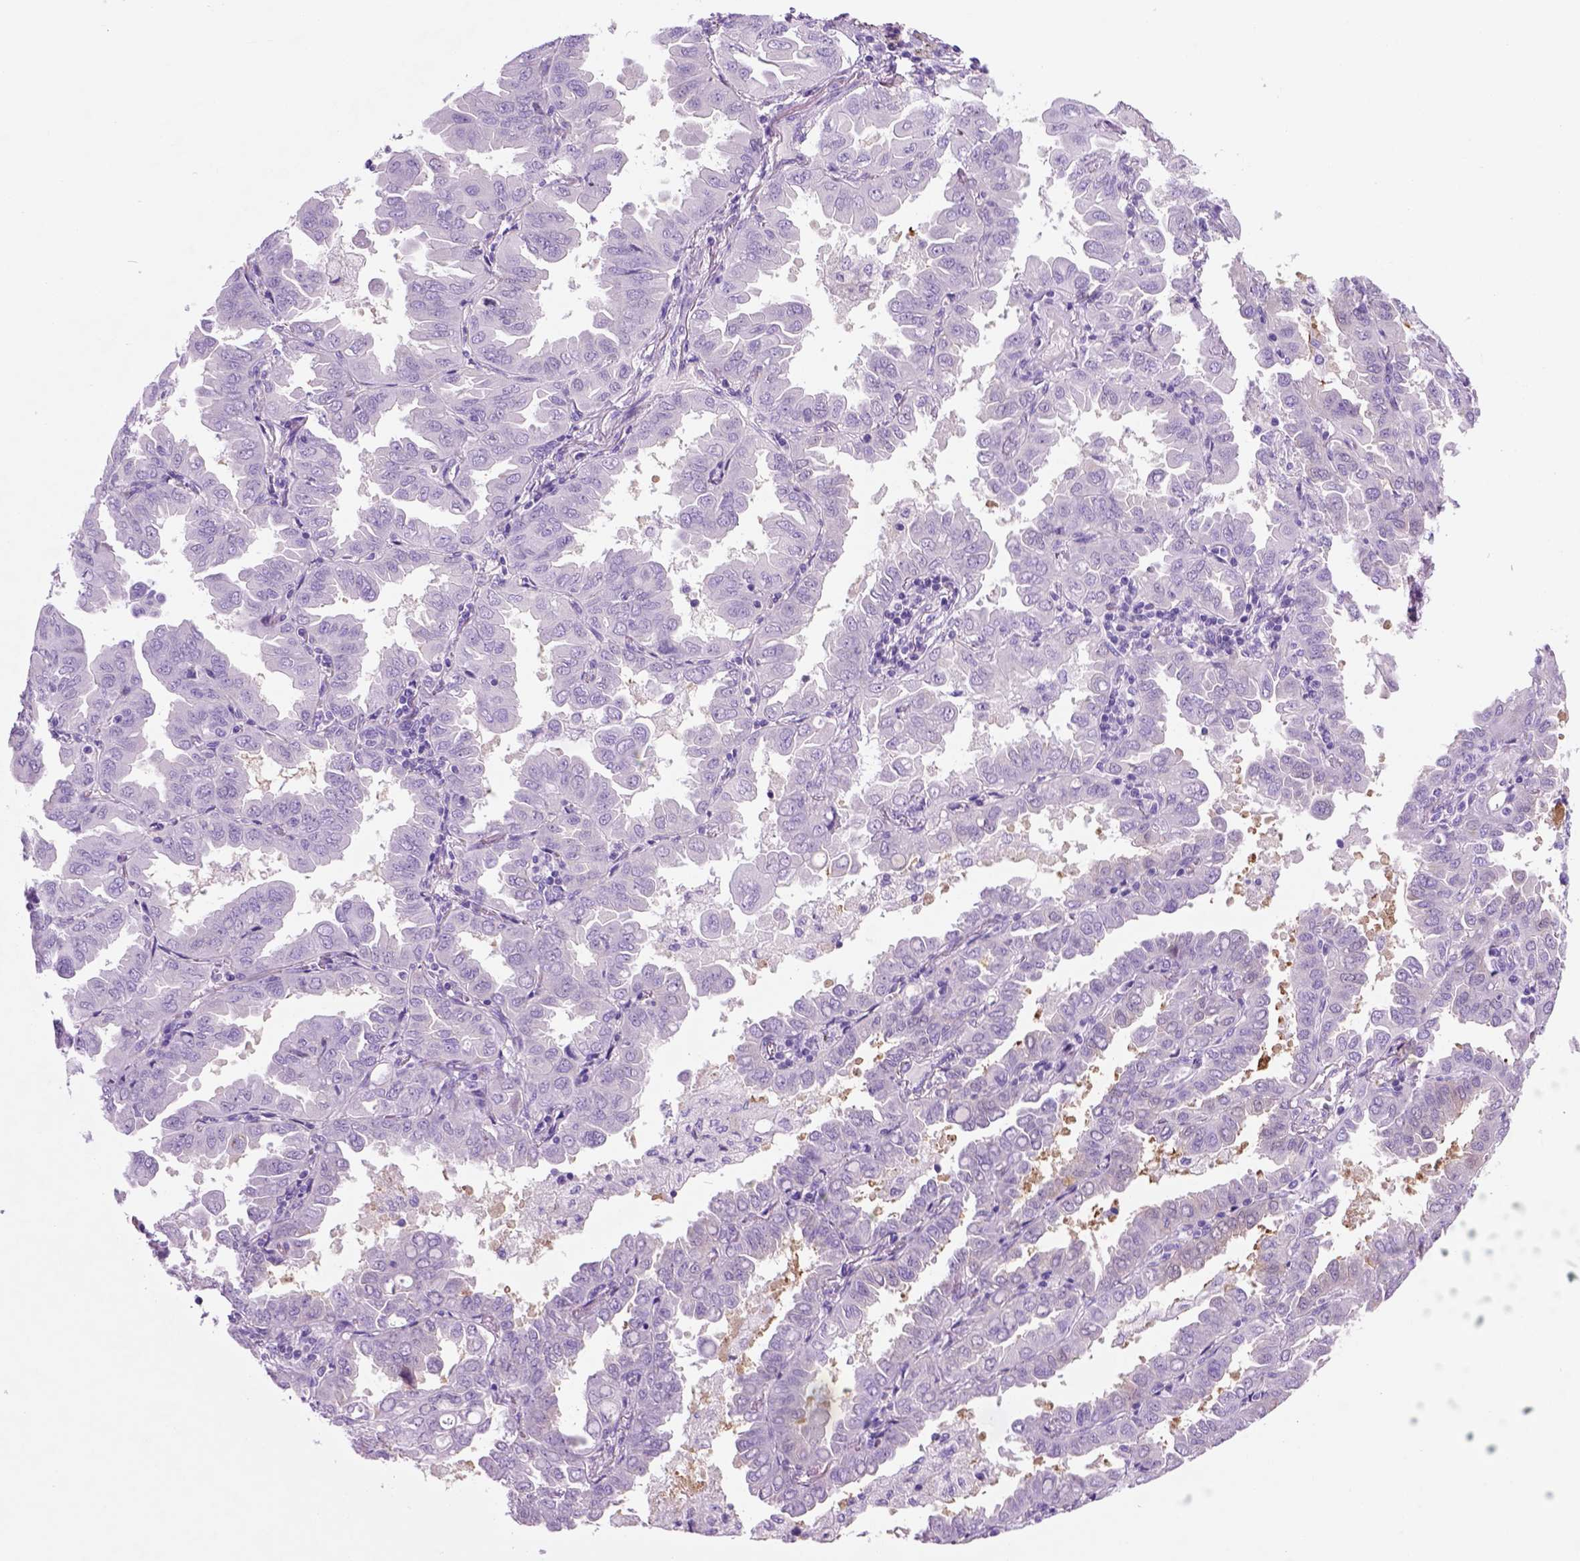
{"staining": {"intensity": "negative", "quantity": "none", "location": "none"}, "tissue": "lung cancer", "cell_type": "Tumor cells", "image_type": "cancer", "snomed": [{"axis": "morphology", "description": "Adenocarcinoma, NOS"}, {"axis": "topography", "description": "Lung"}], "caption": "This is an immunohistochemistry micrograph of human adenocarcinoma (lung). There is no positivity in tumor cells.", "gene": "HHIPL2", "patient": {"sex": "male", "age": 64}}